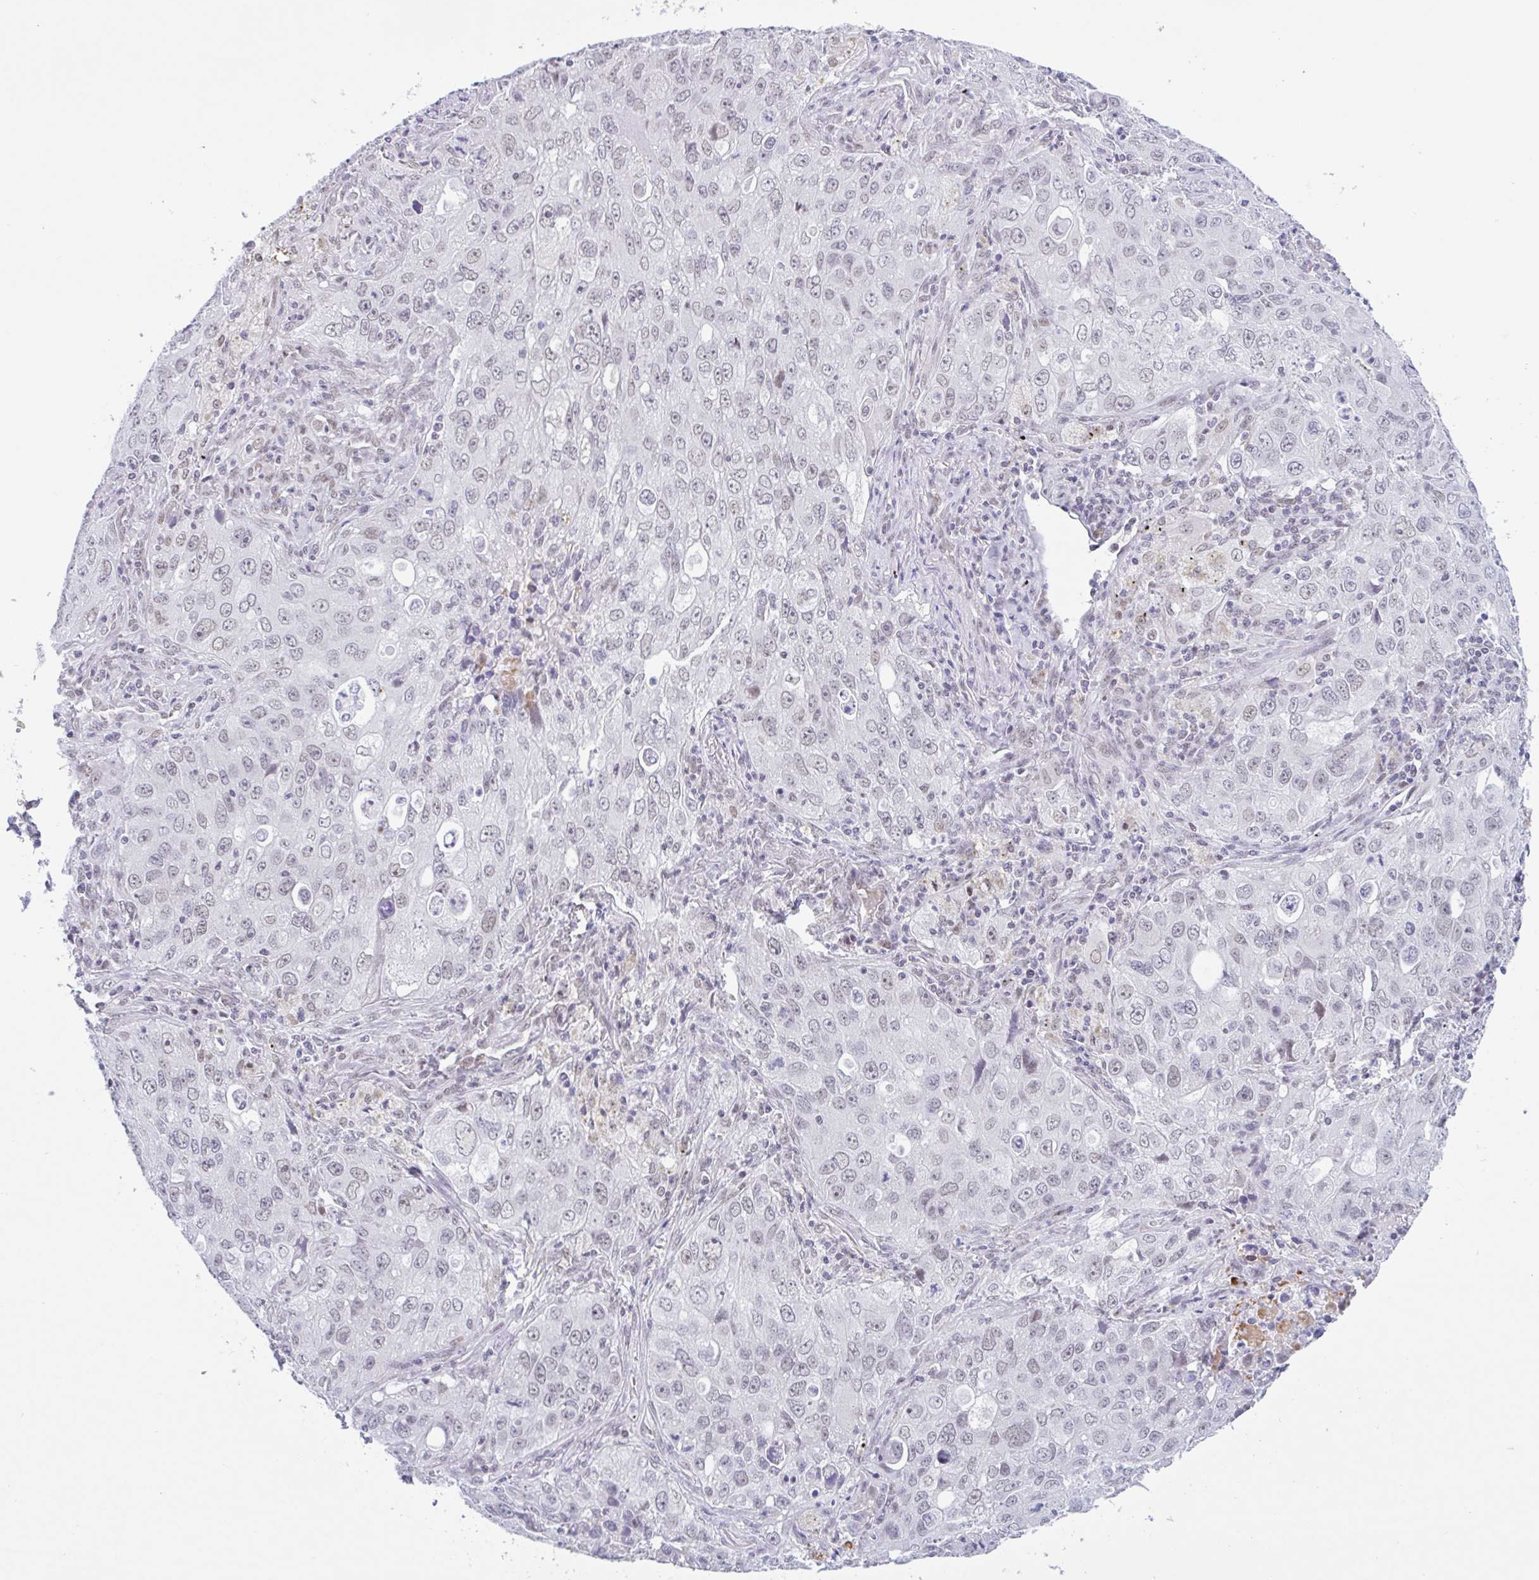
{"staining": {"intensity": "weak", "quantity": "25%-75%", "location": "nuclear"}, "tissue": "lung cancer", "cell_type": "Tumor cells", "image_type": "cancer", "snomed": [{"axis": "morphology", "description": "Adenocarcinoma, NOS"}, {"axis": "morphology", "description": "Adenocarcinoma, metastatic, NOS"}, {"axis": "topography", "description": "Lymph node"}, {"axis": "topography", "description": "Lung"}], "caption": "Metastatic adenocarcinoma (lung) was stained to show a protein in brown. There is low levels of weak nuclear positivity in about 25%-75% of tumor cells. The protein is shown in brown color, while the nuclei are stained blue.", "gene": "PLG", "patient": {"sex": "female", "age": 42}}